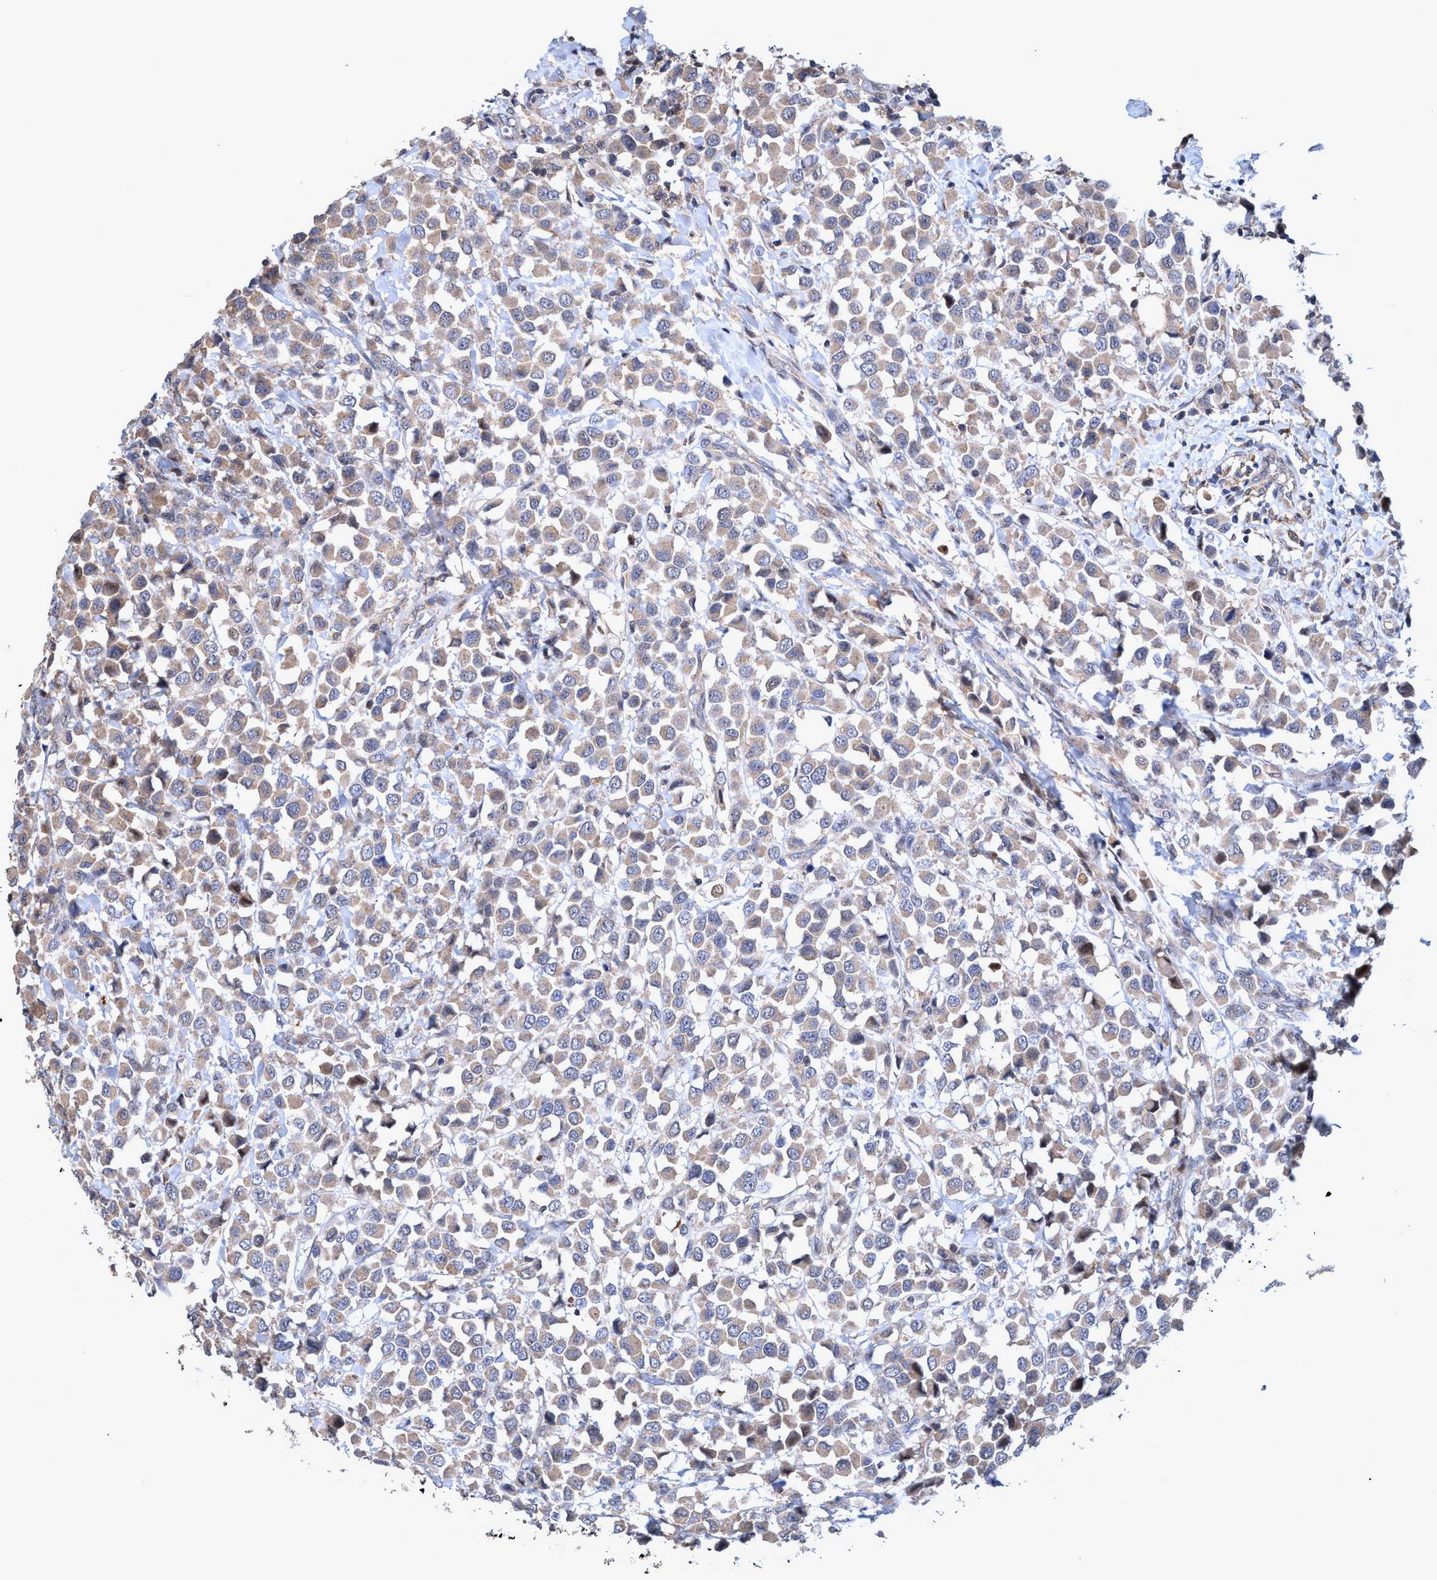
{"staining": {"intensity": "weak", "quantity": ">75%", "location": "cytoplasmic/membranous"}, "tissue": "breast cancer", "cell_type": "Tumor cells", "image_type": "cancer", "snomed": [{"axis": "morphology", "description": "Duct carcinoma"}, {"axis": "topography", "description": "Breast"}], "caption": "Invasive ductal carcinoma (breast) stained with IHC displays weak cytoplasmic/membranous positivity in about >75% of tumor cells.", "gene": "ZNF677", "patient": {"sex": "female", "age": 61}}